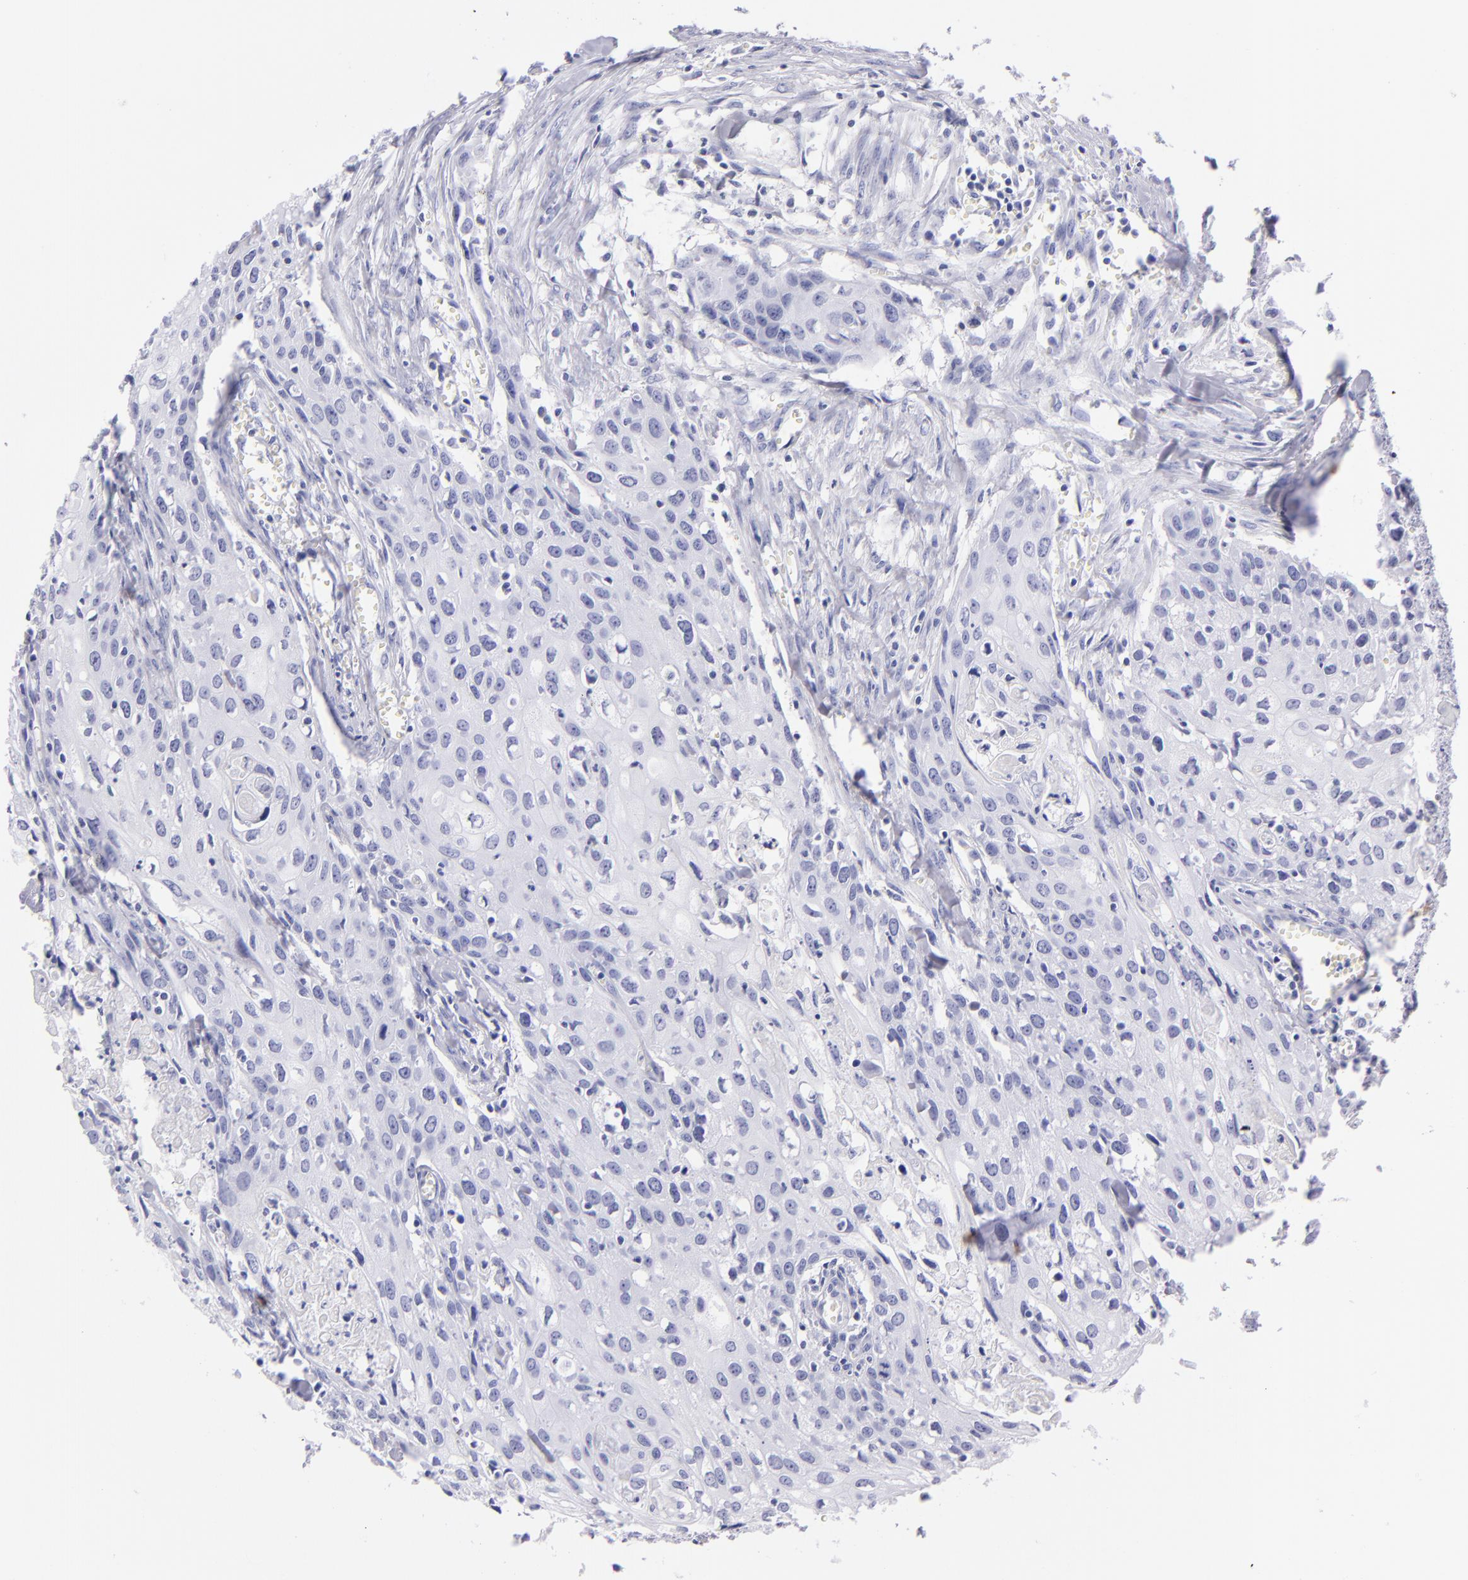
{"staining": {"intensity": "negative", "quantity": "none", "location": "none"}, "tissue": "urothelial cancer", "cell_type": "Tumor cells", "image_type": "cancer", "snomed": [{"axis": "morphology", "description": "Urothelial carcinoma, High grade"}, {"axis": "topography", "description": "Urinary bladder"}], "caption": "Tumor cells show no significant positivity in urothelial cancer. (Stains: DAB (3,3'-diaminobenzidine) immunohistochemistry with hematoxylin counter stain, Microscopy: brightfield microscopy at high magnification).", "gene": "PRPH", "patient": {"sex": "male", "age": 54}}